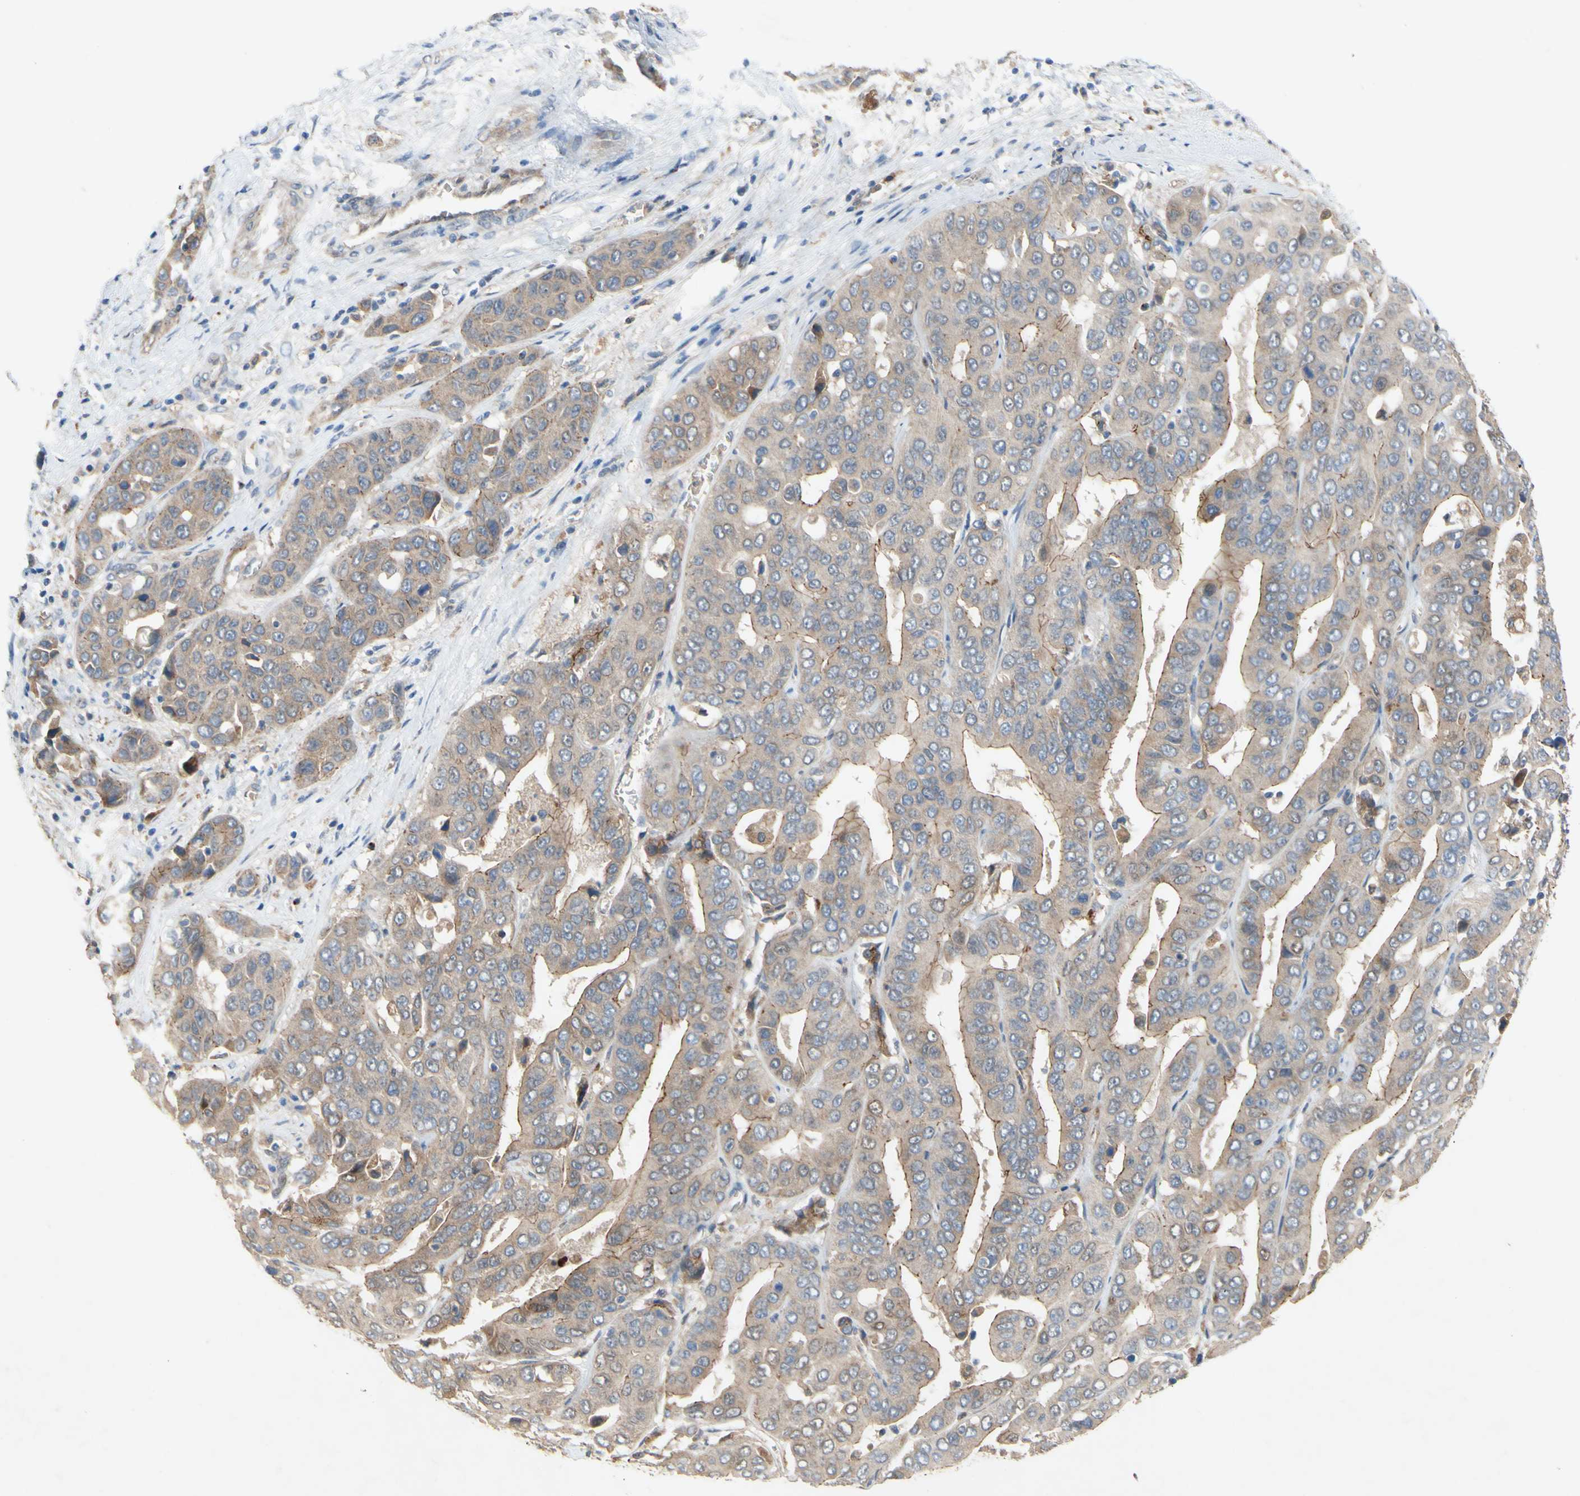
{"staining": {"intensity": "moderate", "quantity": ">75%", "location": "cytoplasmic/membranous"}, "tissue": "liver cancer", "cell_type": "Tumor cells", "image_type": "cancer", "snomed": [{"axis": "morphology", "description": "Cholangiocarcinoma"}, {"axis": "topography", "description": "Liver"}], "caption": "Immunohistochemical staining of liver cholangiocarcinoma demonstrates moderate cytoplasmic/membranous protein expression in about >75% of tumor cells.", "gene": "PDGFB", "patient": {"sex": "female", "age": 52}}